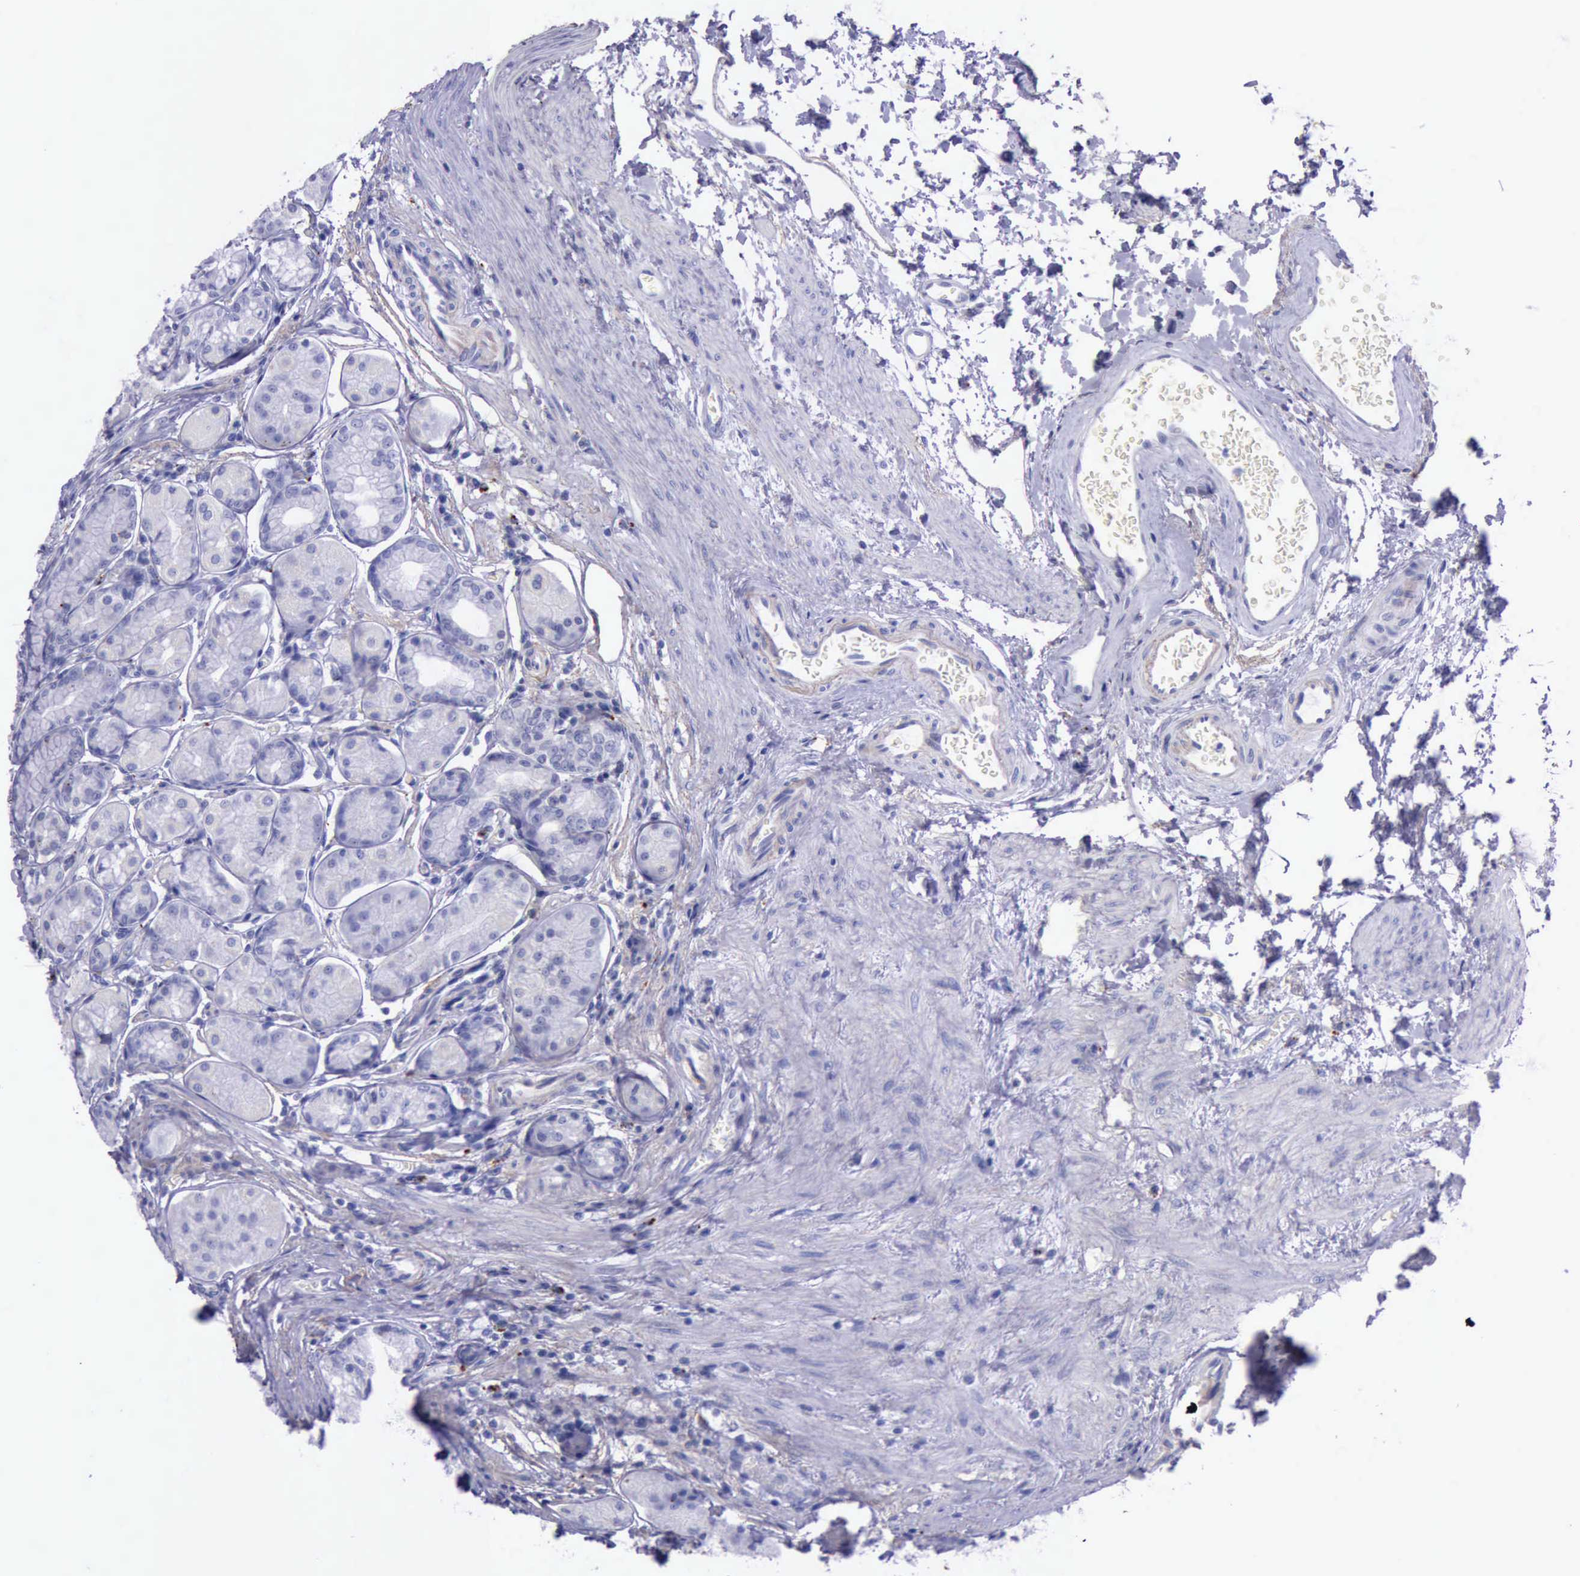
{"staining": {"intensity": "negative", "quantity": "none", "location": "none"}, "tissue": "stomach", "cell_type": "Glandular cells", "image_type": "normal", "snomed": [{"axis": "morphology", "description": "Normal tissue, NOS"}, {"axis": "topography", "description": "Stomach"}, {"axis": "topography", "description": "Stomach, lower"}], "caption": "Immunohistochemistry (IHC) of unremarkable human stomach displays no staining in glandular cells. (DAB immunohistochemistry with hematoxylin counter stain).", "gene": "GLA", "patient": {"sex": "male", "age": 76}}